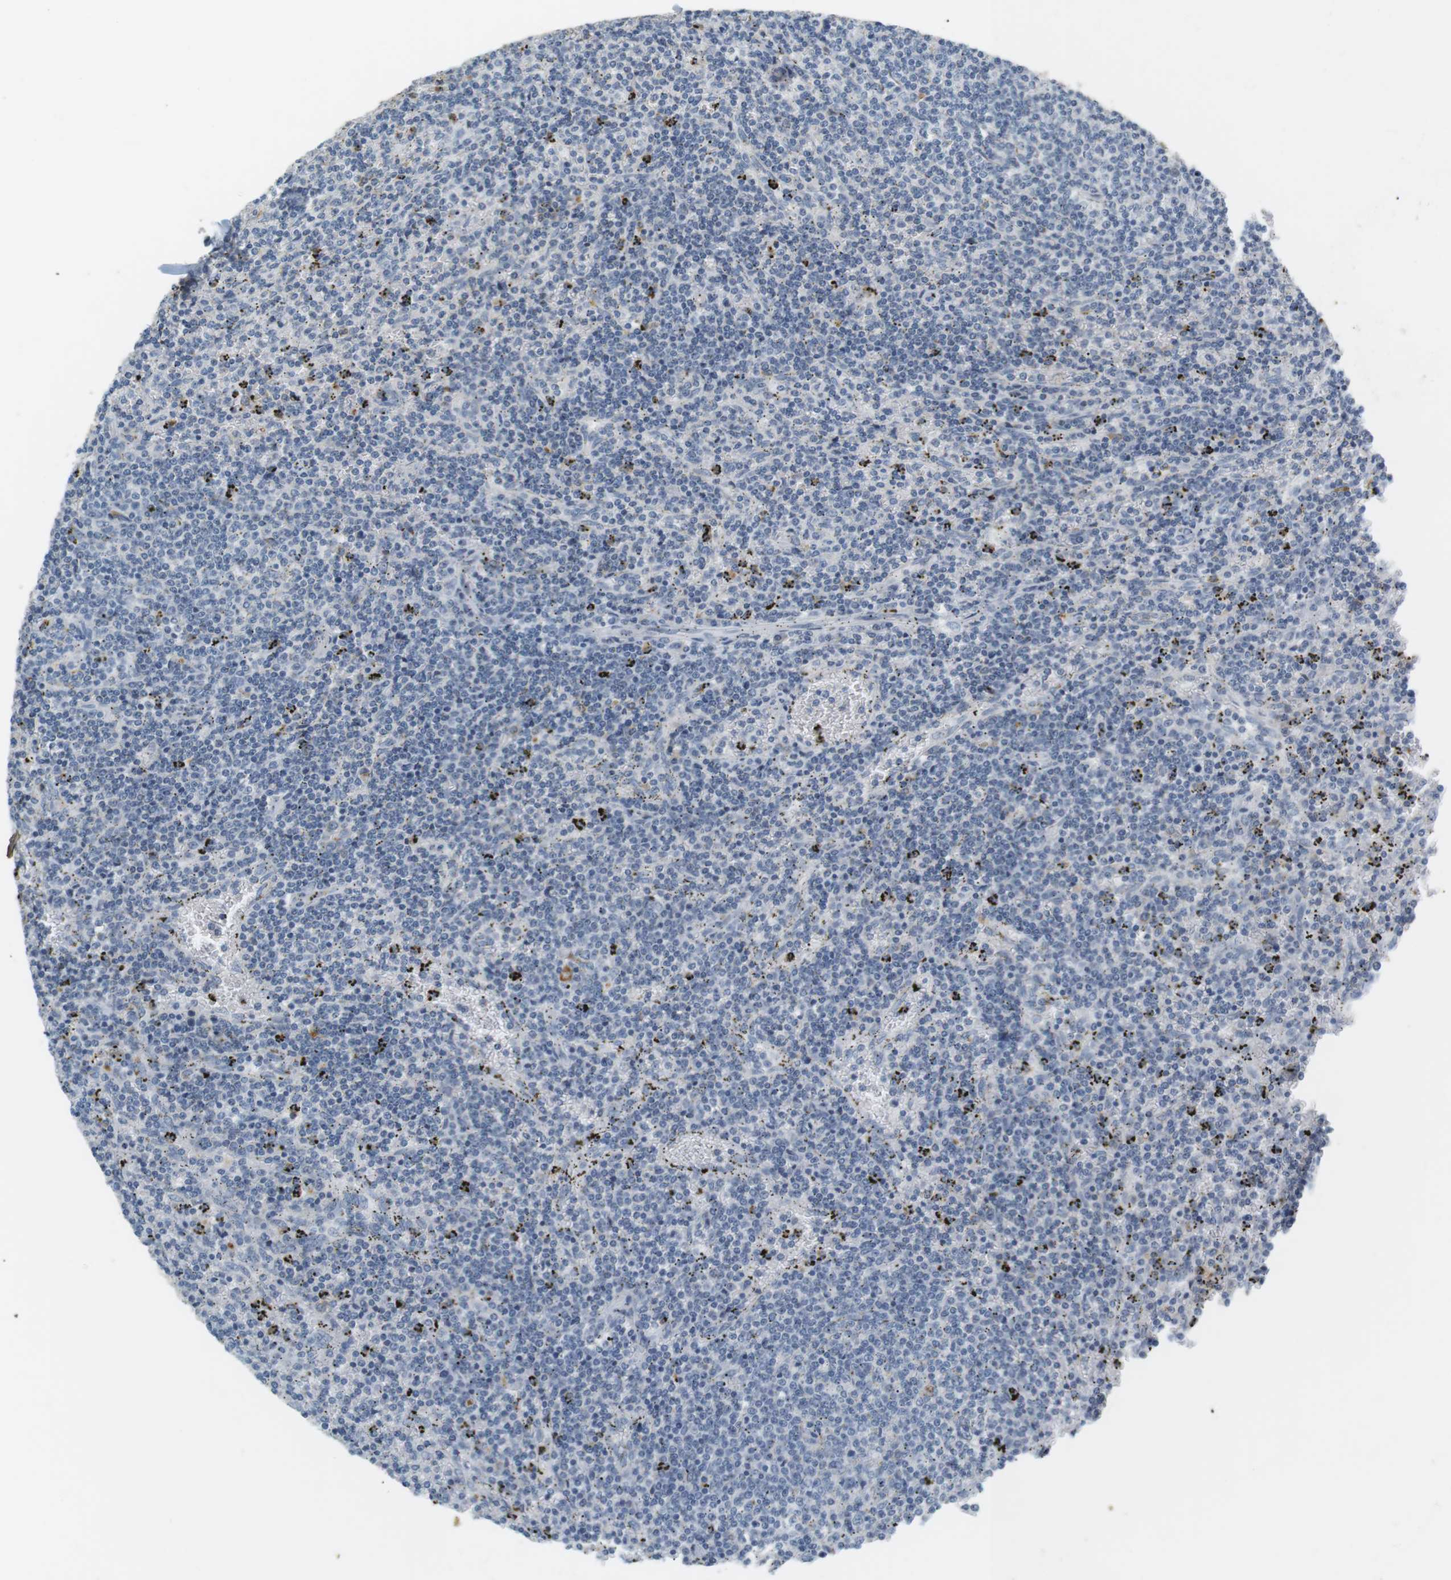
{"staining": {"intensity": "negative", "quantity": "none", "location": "none"}, "tissue": "lymphoma", "cell_type": "Tumor cells", "image_type": "cancer", "snomed": [{"axis": "morphology", "description": "Malignant lymphoma, non-Hodgkin's type, Low grade"}, {"axis": "topography", "description": "Spleen"}], "caption": "High magnification brightfield microscopy of malignant lymphoma, non-Hodgkin's type (low-grade) stained with DAB (brown) and counterstained with hematoxylin (blue): tumor cells show no significant staining.", "gene": "CD300E", "patient": {"sex": "female", "age": 50}}